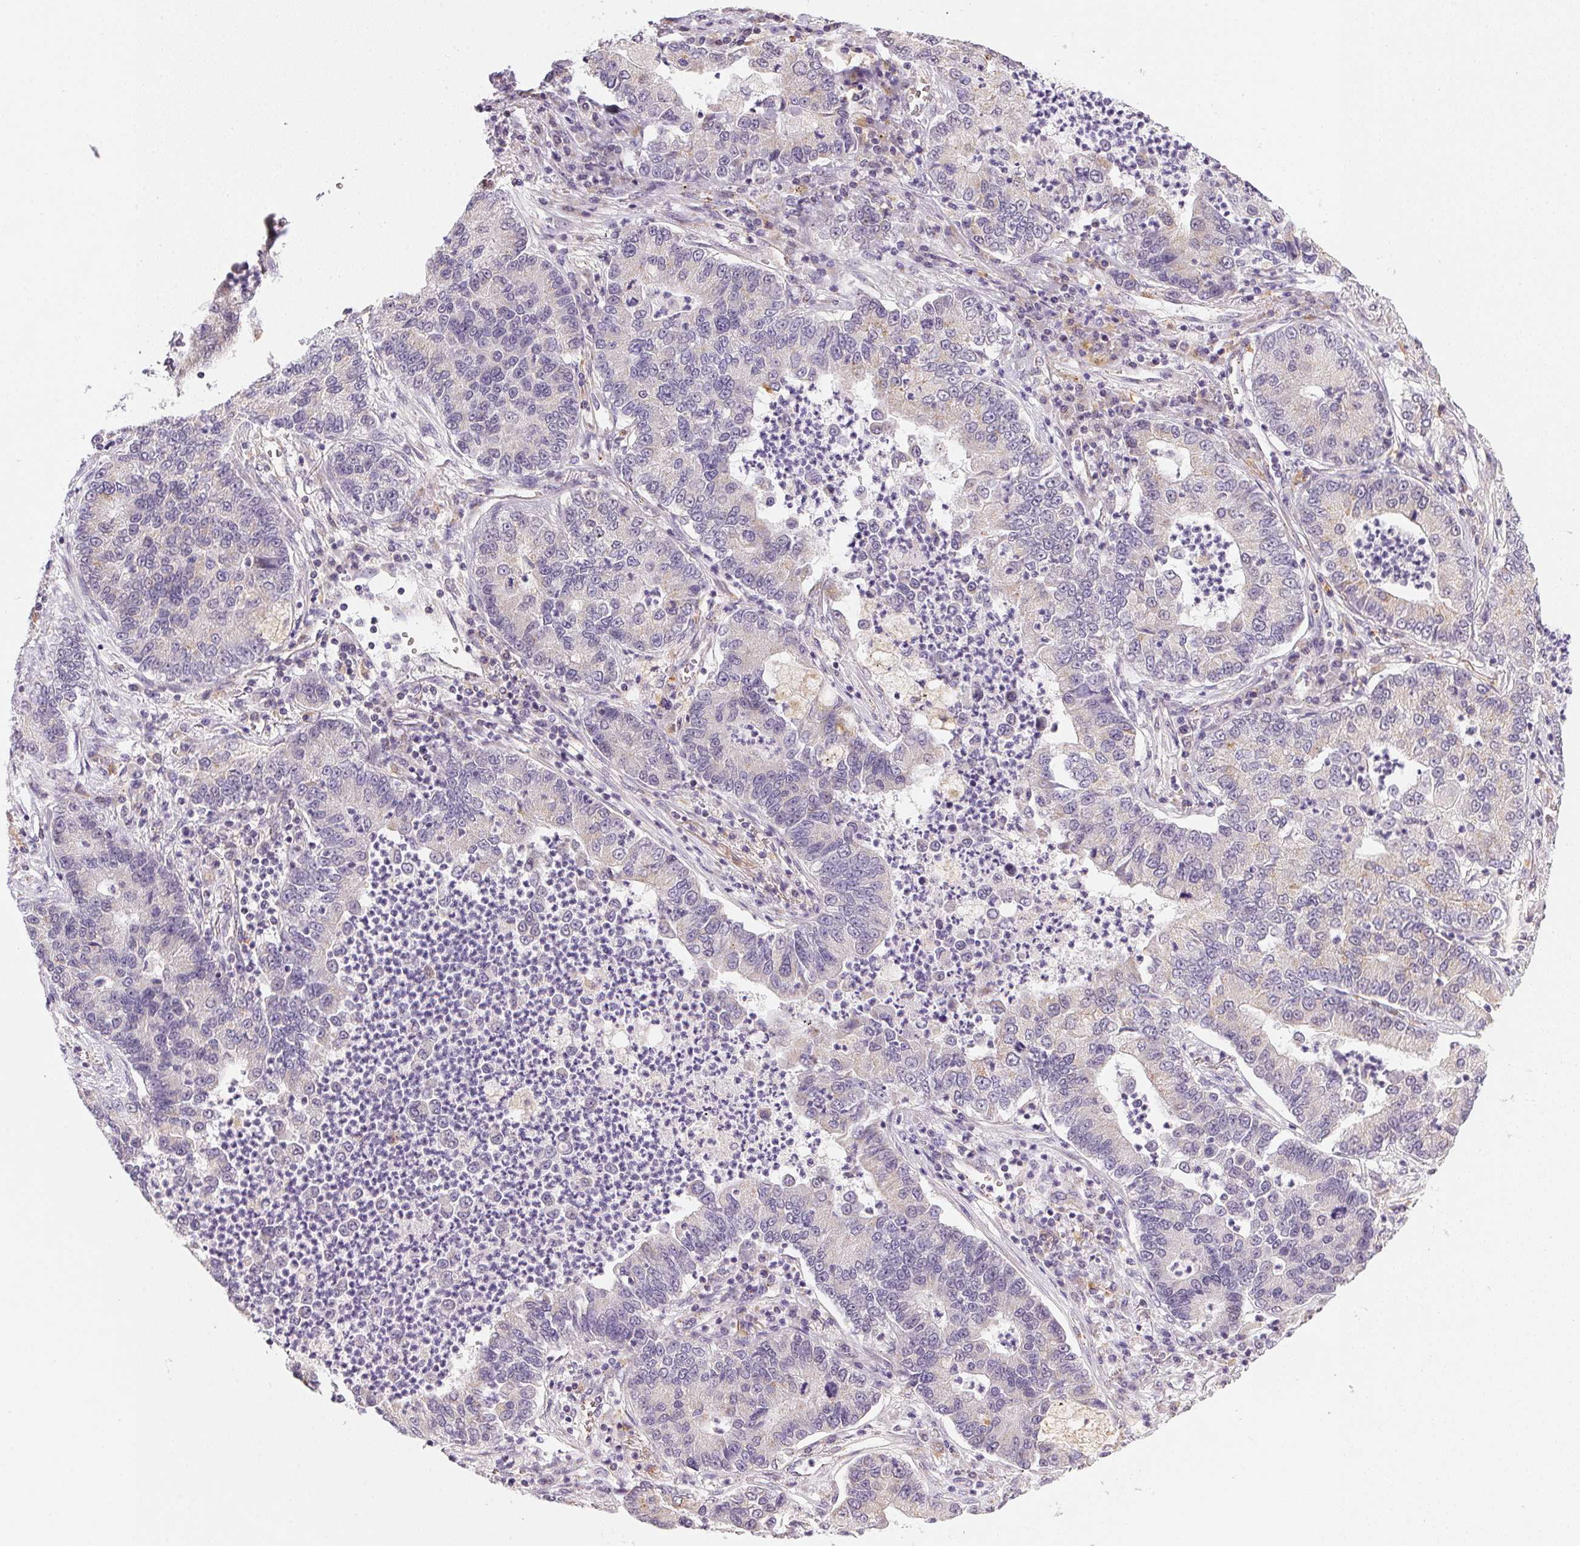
{"staining": {"intensity": "negative", "quantity": "none", "location": "none"}, "tissue": "lung cancer", "cell_type": "Tumor cells", "image_type": "cancer", "snomed": [{"axis": "morphology", "description": "Adenocarcinoma, NOS"}, {"axis": "topography", "description": "Lung"}], "caption": "This is an immunohistochemistry (IHC) histopathology image of lung cancer. There is no expression in tumor cells.", "gene": "METTL13", "patient": {"sex": "female", "age": 57}}